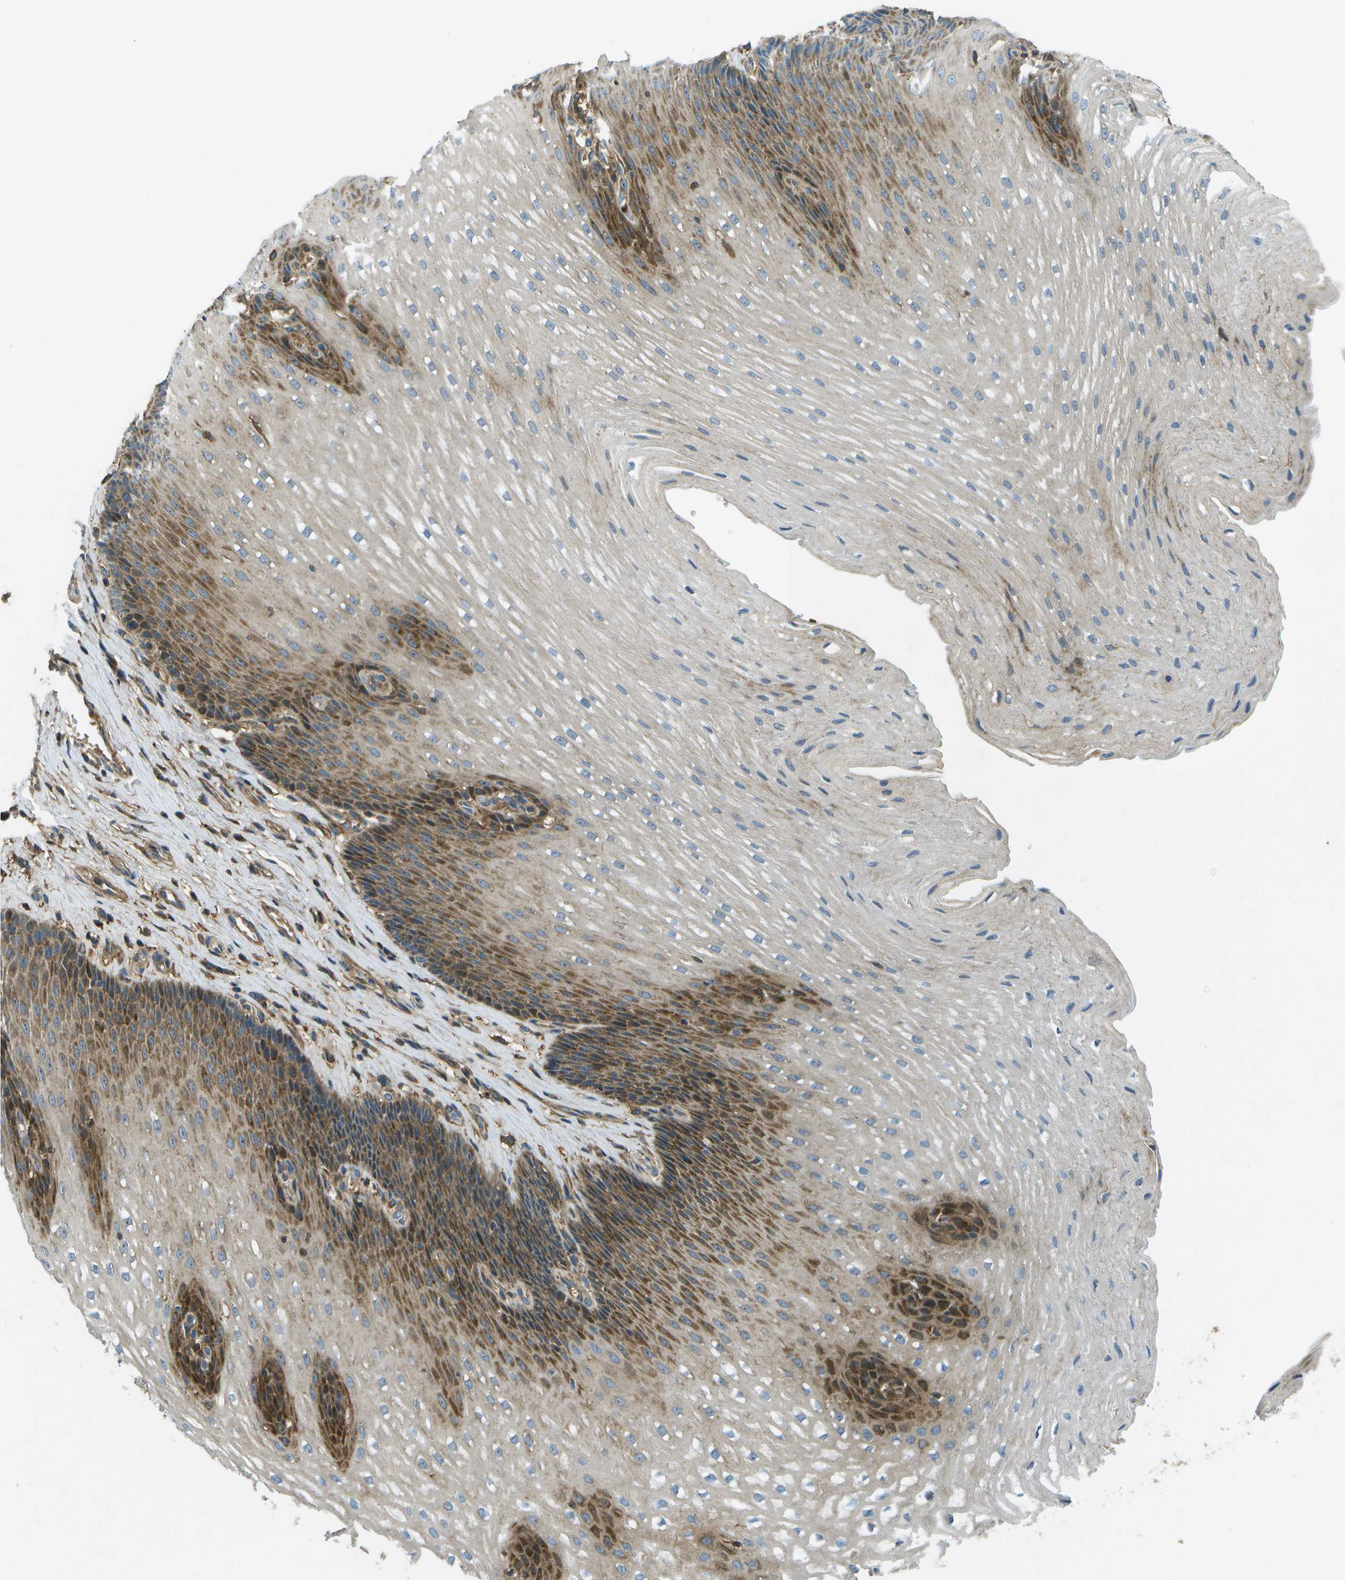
{"staining": {"intensity": "strong", "quantity": "<25%", "location": "cytoplasmic/membranous"}, "tissue": "esophagus", "cell_type": "Squamous epithelial cells", "image_type": "normal", "snomed": [{"axis": "morphology", "description": "Normal tissue, NOS"}, {"axis": "topography", "description": "Esophagus"}], "caption": "Strong cytoplasmic/membranous staining for a protein is identified in about <25% of squamous epithelial cells of unremarkable esophagus using immunohistochemistry (IHC).", "gene": "PXYLP1", "patient": {"sex": "male", "age": 48}}